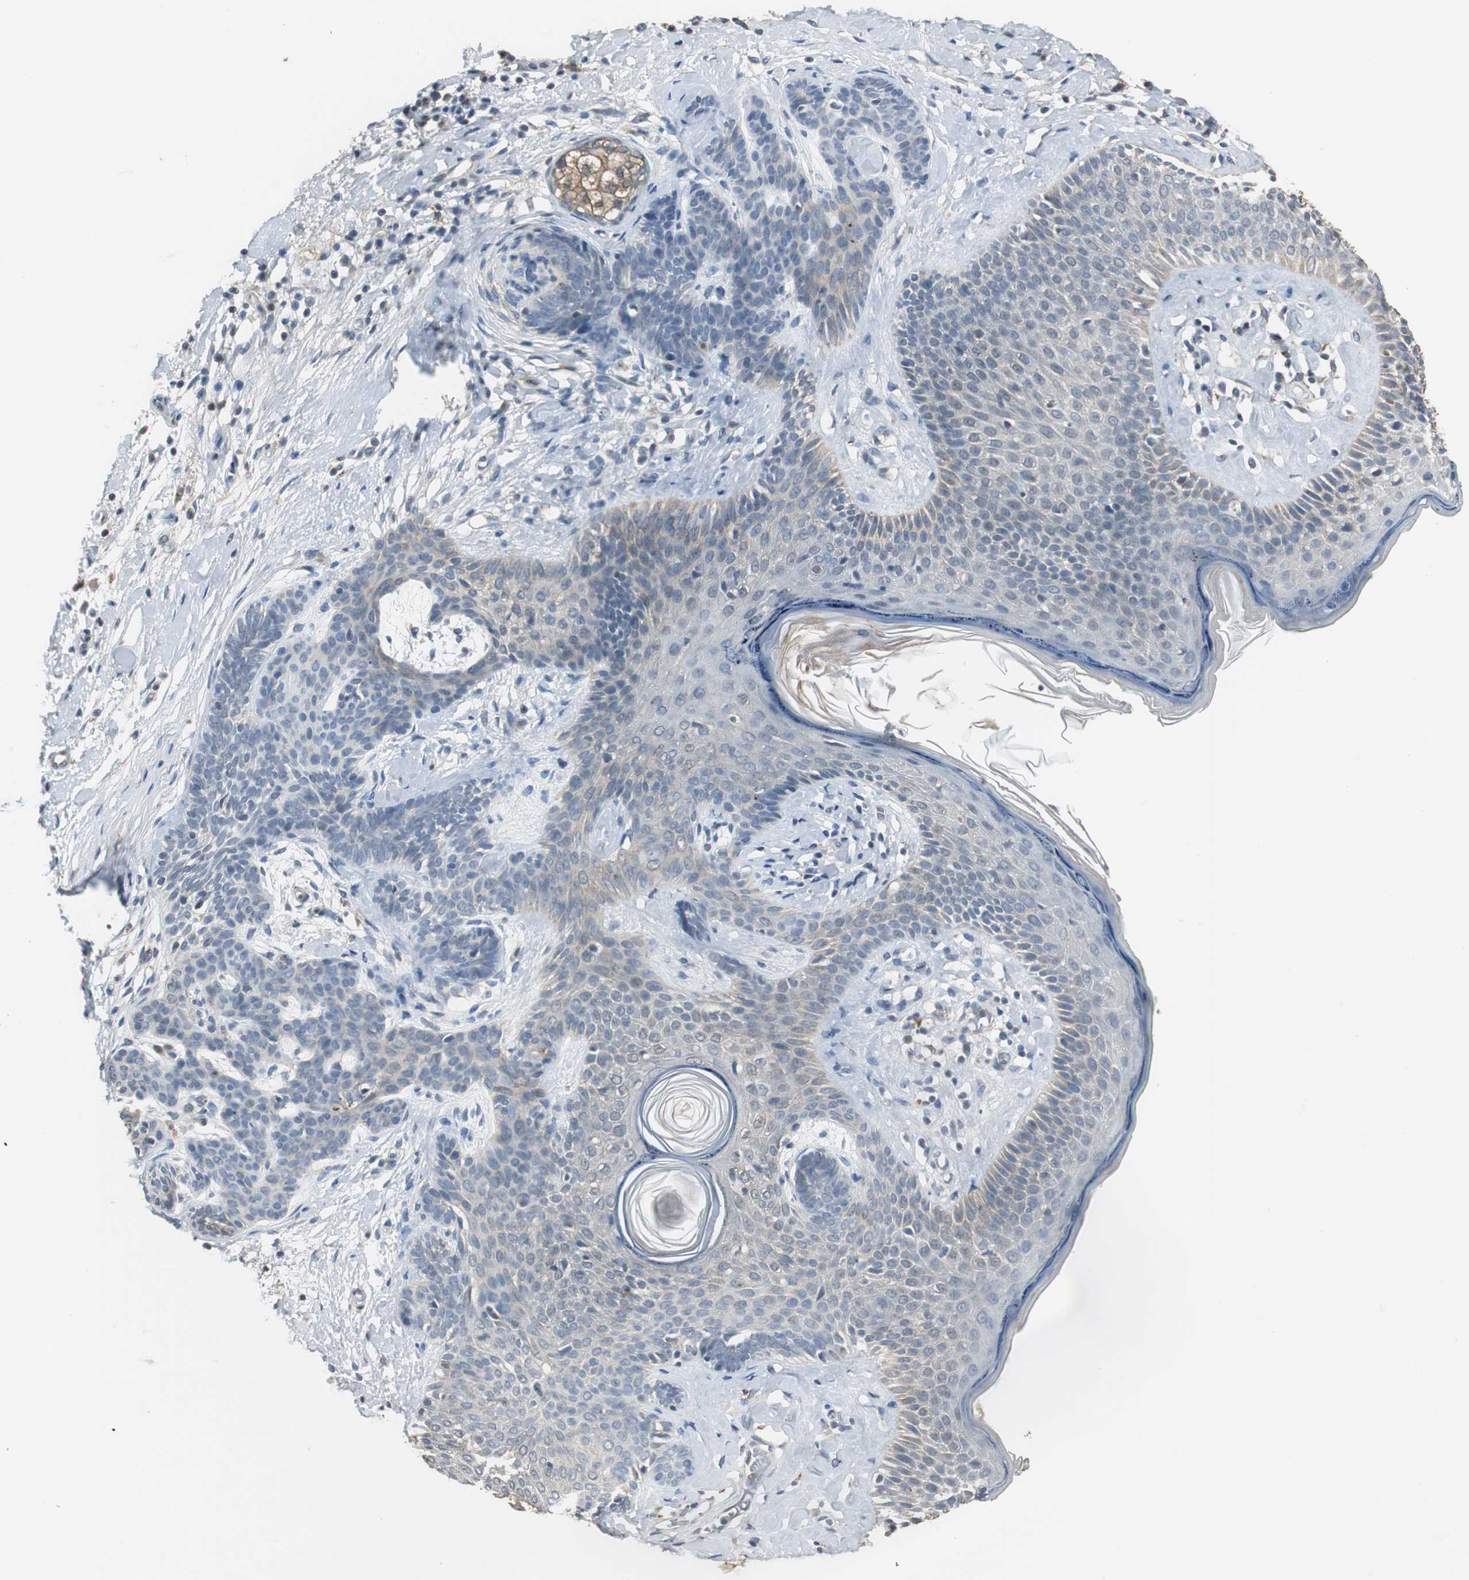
{"staining": {"intensity": "weak", "quantity": "25%-75%", "location": "cytoplasmic/membranous"}, "tissue": "skin cancer", "cell_type": "Tumor cells", "image_type": "cancer", "snomed": [{"axis": "morphology", "description": "Developmental malformation"}, {"axis": "morphology", "description": "Basal cell carcinoma"}, {"axis": "topography", "description": "Skin"}], "caption": "A brown stain shows weak cytoplasmic/membranous expression of a protein in human skin cancer tumor cells.", "gene": "JTB", "patient": {"sex": "female", "age": 62}}